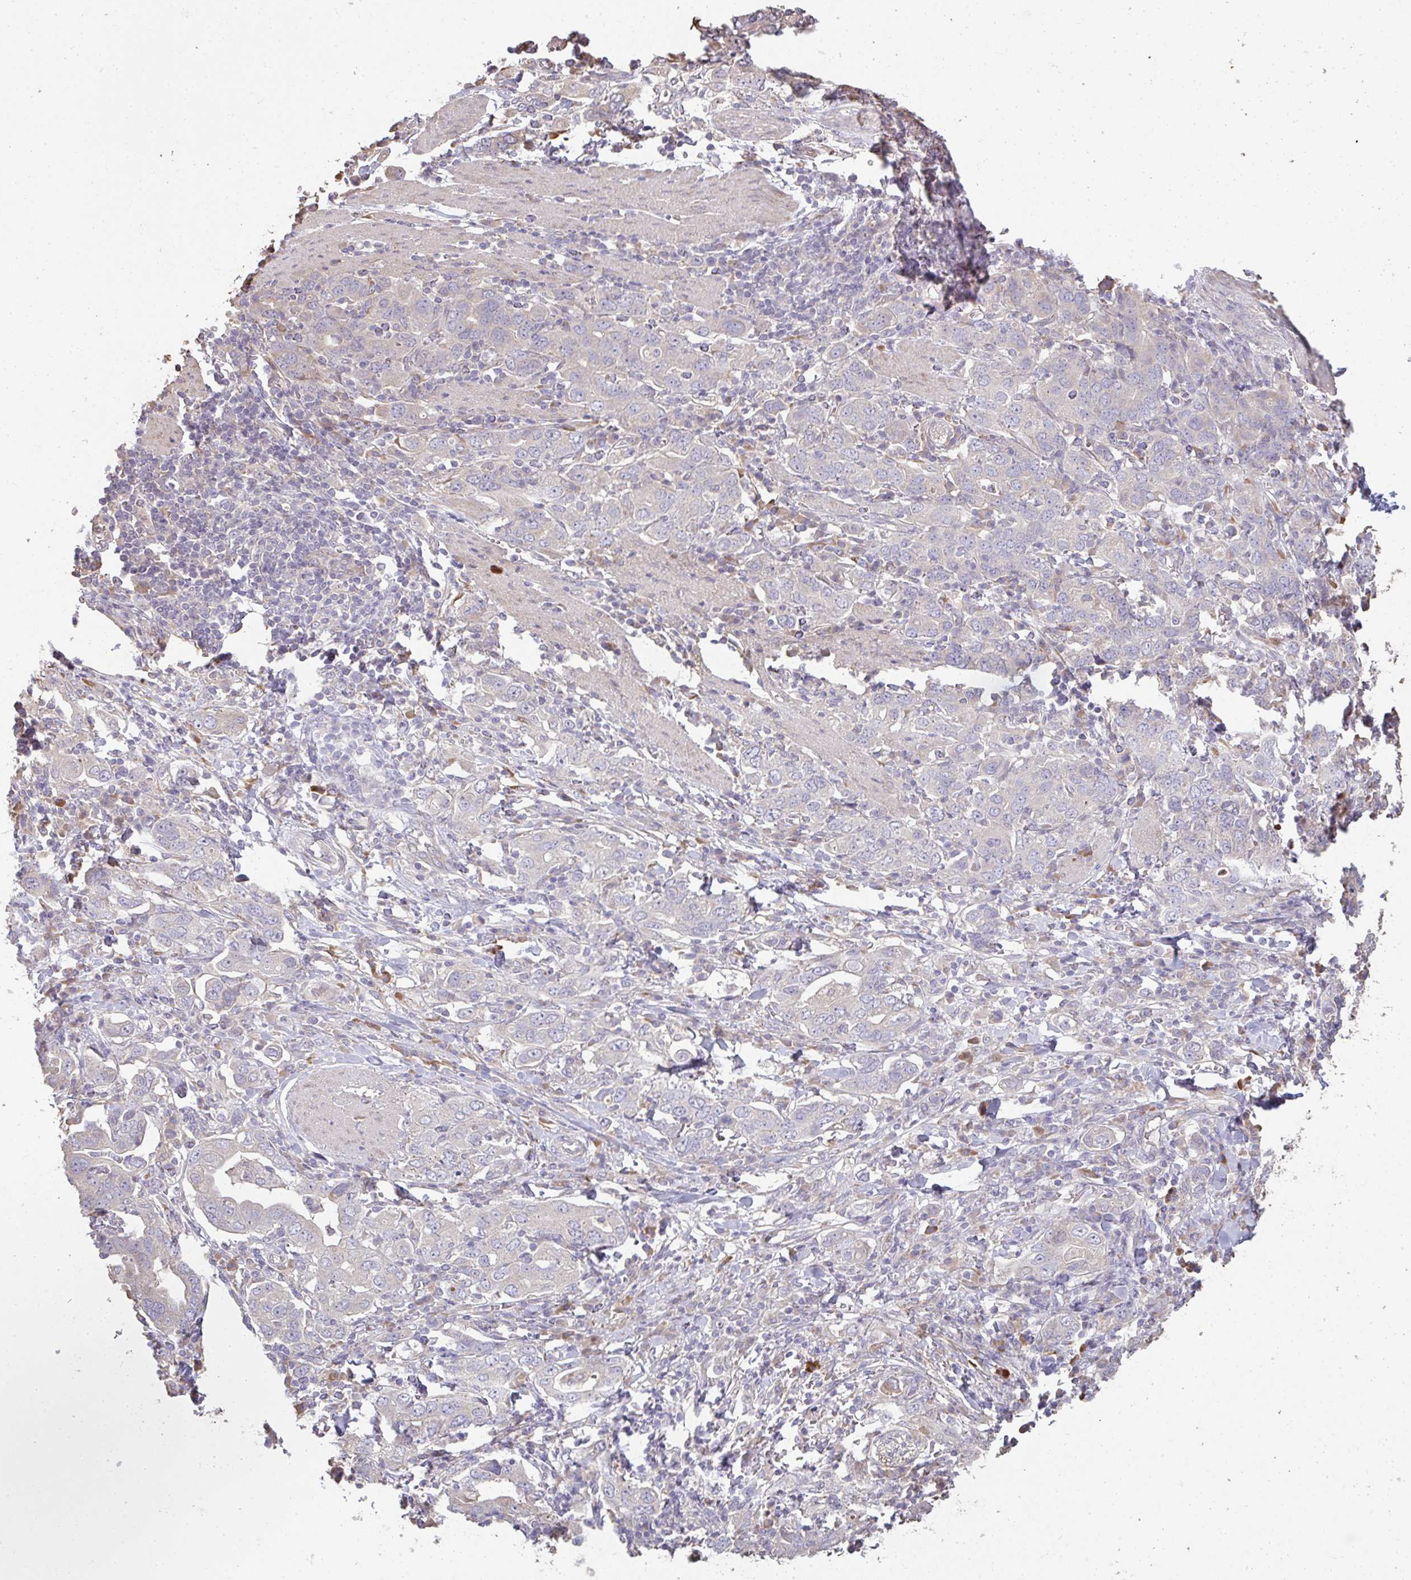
{"staining": {"intensity": "negative", "quantity": "none", "location": "none"}, "tissue": "stomach cancer", "cell_type": "Tumor cells", "image_type": "cancer", "snomed": [{"axis": "morphology", "description": "Adenocarcinoma, NOS"}, {"axis": "topography", "description": "Stomach, upper"}, {"axis": "topography", "description": "Stomach"}], "caption": "Stomach cancer was stained to show a protein in brown. There is no significant positivity in tumor cells. Nuclei are stained in blue.", "gene": "BRINP3", "patient": {"sex": "male", "age": 62}}